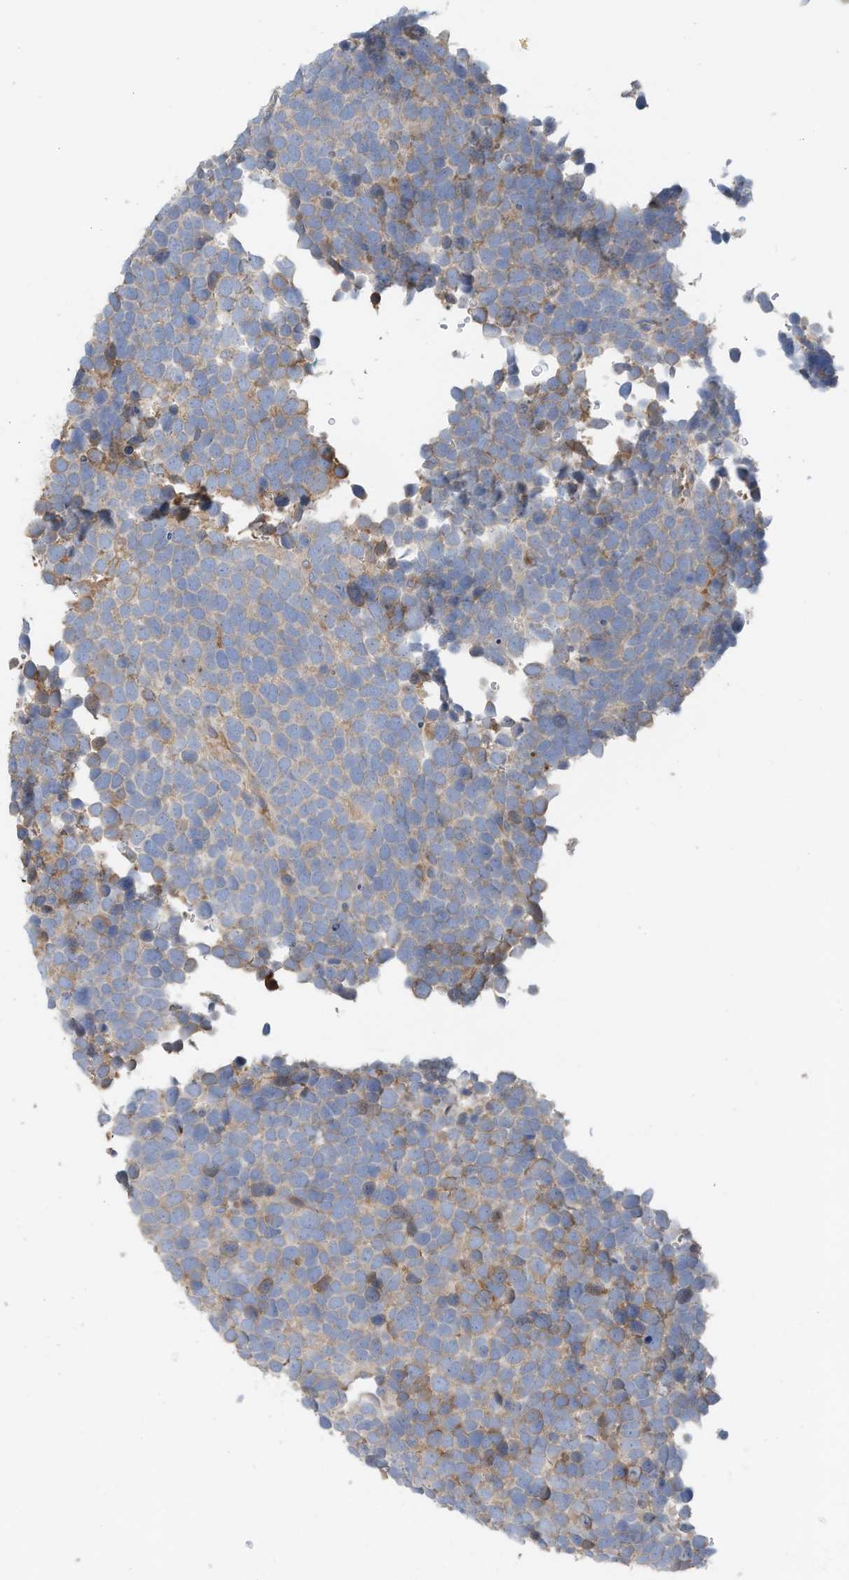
{"staining": {"intensity": "weak", "quantity": "<25%", "location": "cytoplasmic/membranous"}, "tissue": "urothelial cancer", "cell_type": "Tumor cells", "image_type": "cancer", "snomed": [{"axis": "morphology", "description": "Urothelial carcinoma, High grade"}, {"axis": "topography", "description": "Urinary bladder"}], "caption": "Immunohistochemistry micrograph of neoplastic tissue: human urothelial cancer stained with DAB displays no significant protein staining in tumor cells.", "gene": "SLC5A11", "patient": {"sex": "female", "age": 82}}